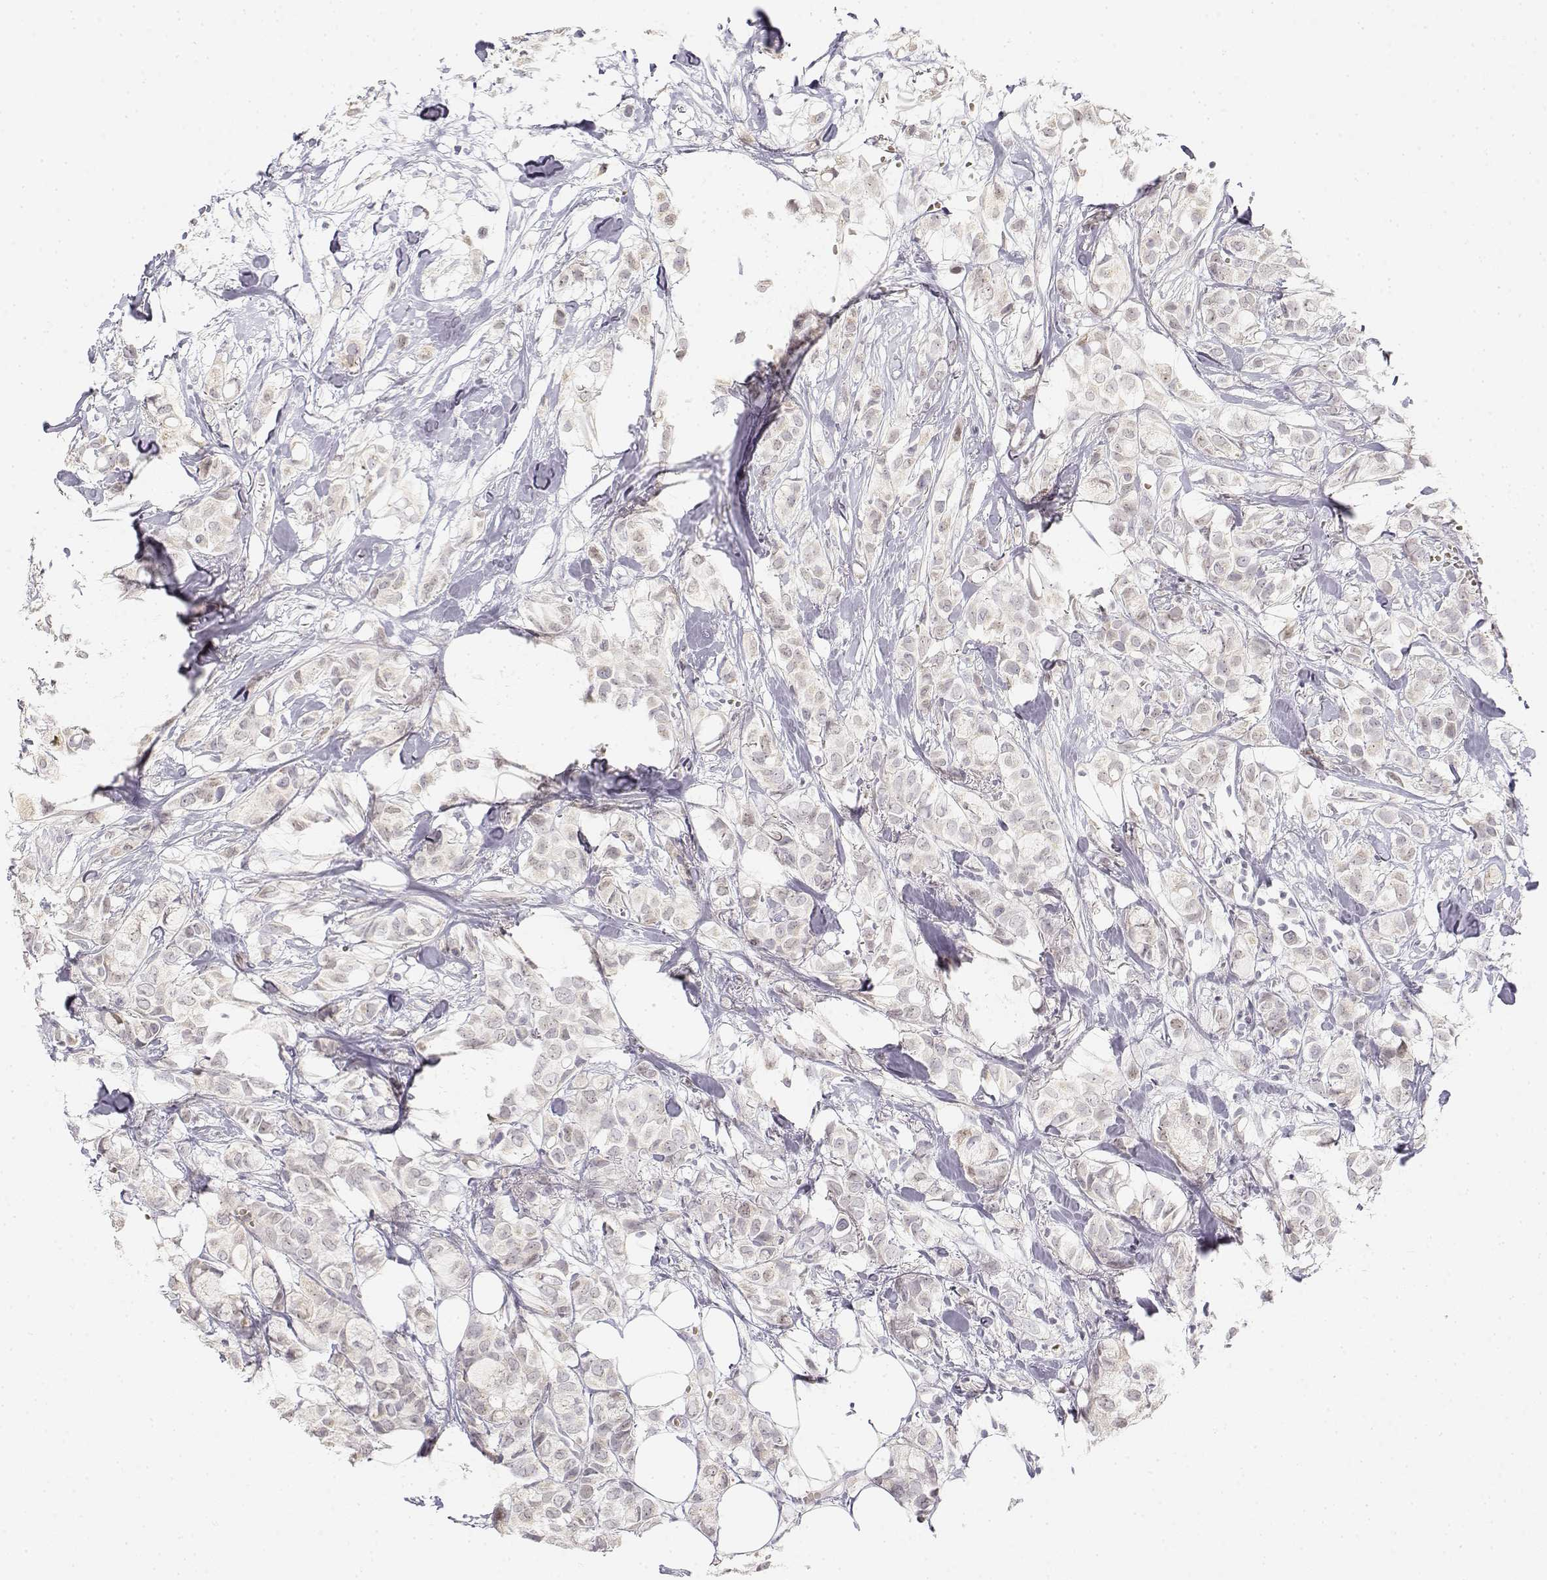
{"staining": {"intensity": "negative", "quantity": "none", "location": "none"}, "tissue": "breast cancer", "cell_type": "Tumor cells", "image_type": "cancer", "snomed": [{"axis": "morphology", "description": "Duct carcinoma"}, {"axis": "topography", "description": "Breast"}], "caption": "IHC image of human breast cancer stained for a protein (brown), which reveals no staining in tumor cells. The staining was performed using DAB (3,3'-diaminobenzidine) to visualize the protein expression in brown, while the nuclei were stained in blue with hematoxylin (Magnification: 20x).", "gene": "GLIPR1L2", "patient": {"sex": "female", "age": 85}}